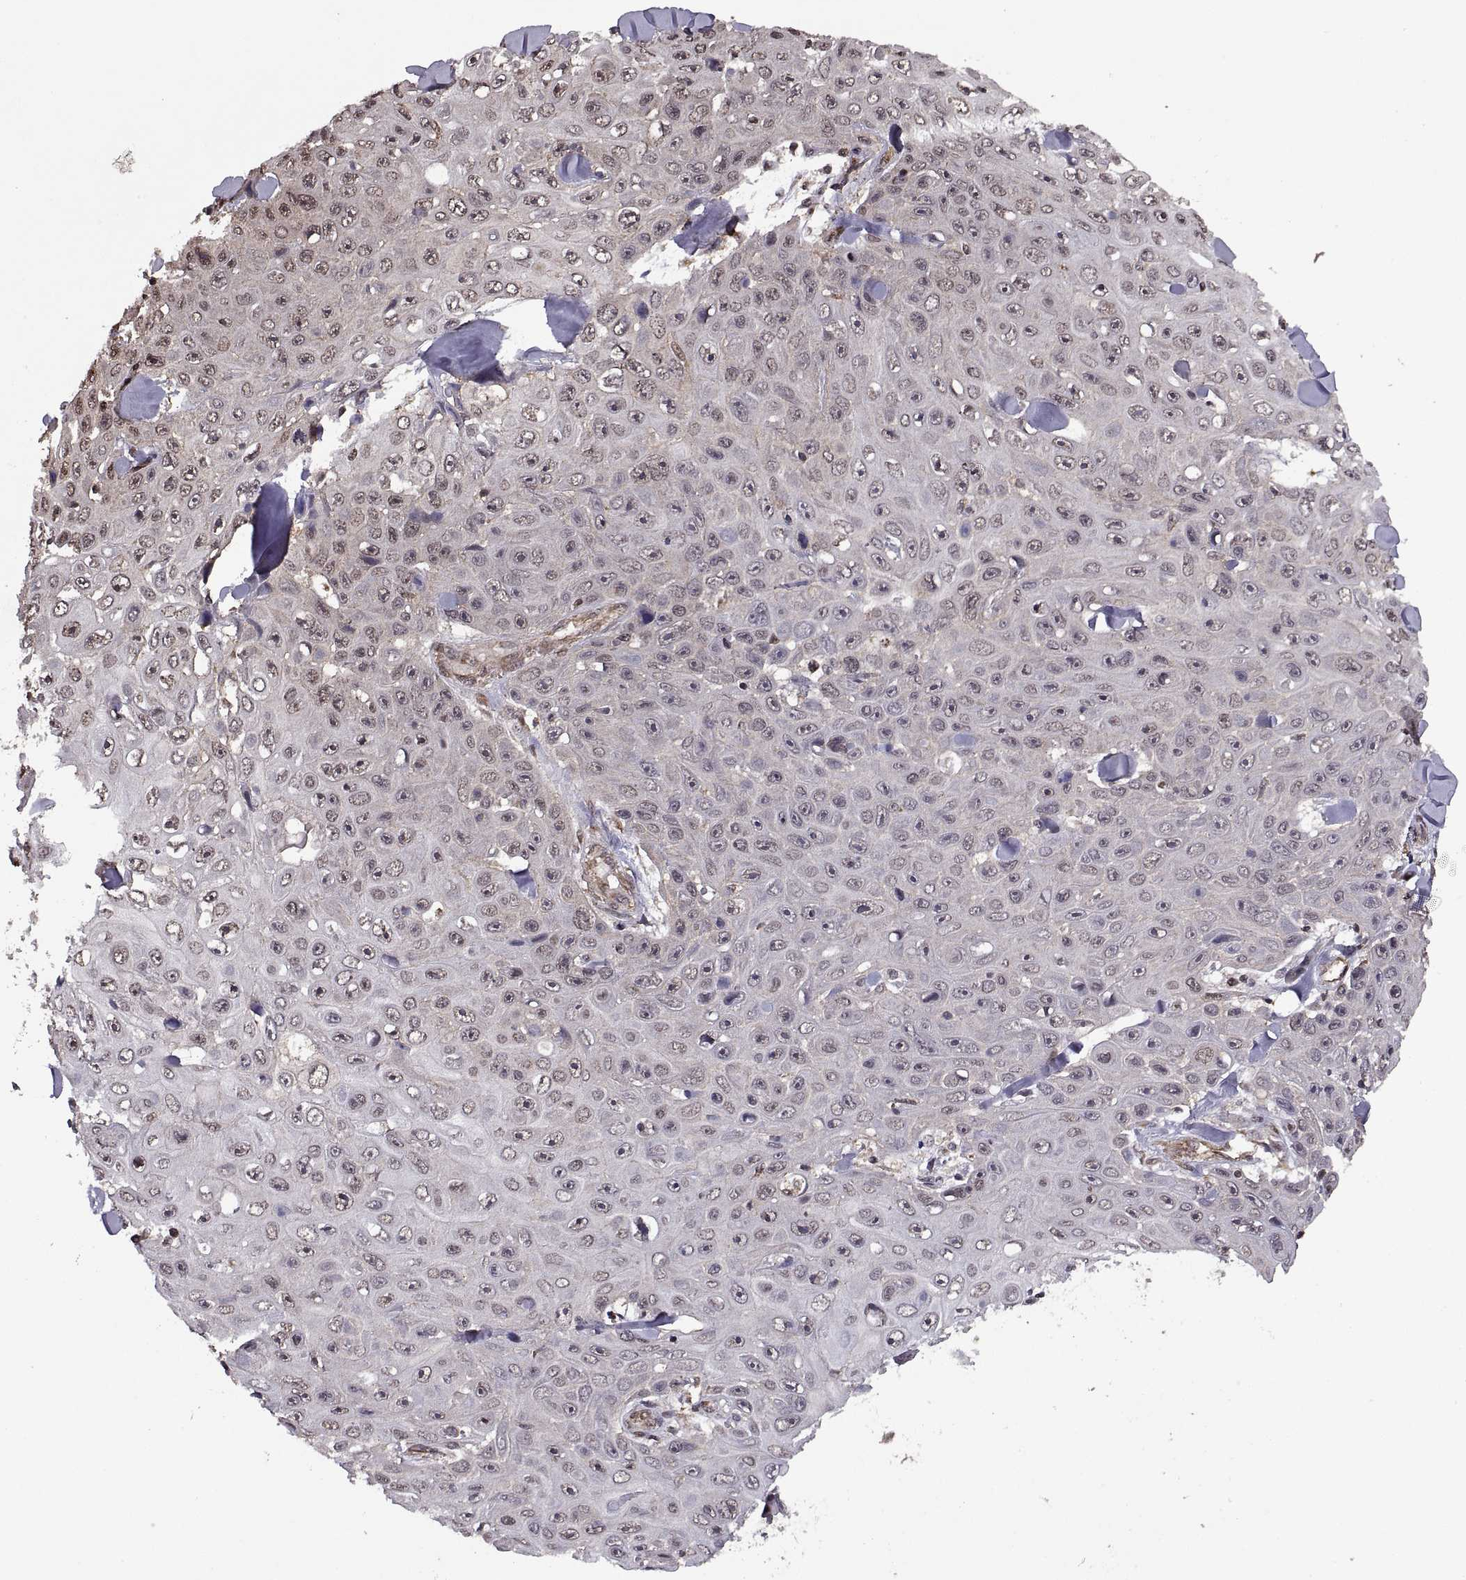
{"staining": {"intensity": "negative", "quantity": "none", "location": "none"}, "tissue": "skin cancer", "cell_type": "Tumor cells", "image_type": "cancer", "snomed": [{"axis": "morphology", "description": "Squamous cell carcinoma, NOS"}, {"axis": "topography", "description": "Skin"}], "caption": "Immunohistochemistry of human skin squamous cell carcinoma shows no positivity in tumor cells.", "gene": "ARRB1", "patient": {"sex": "male", "age": 82}}